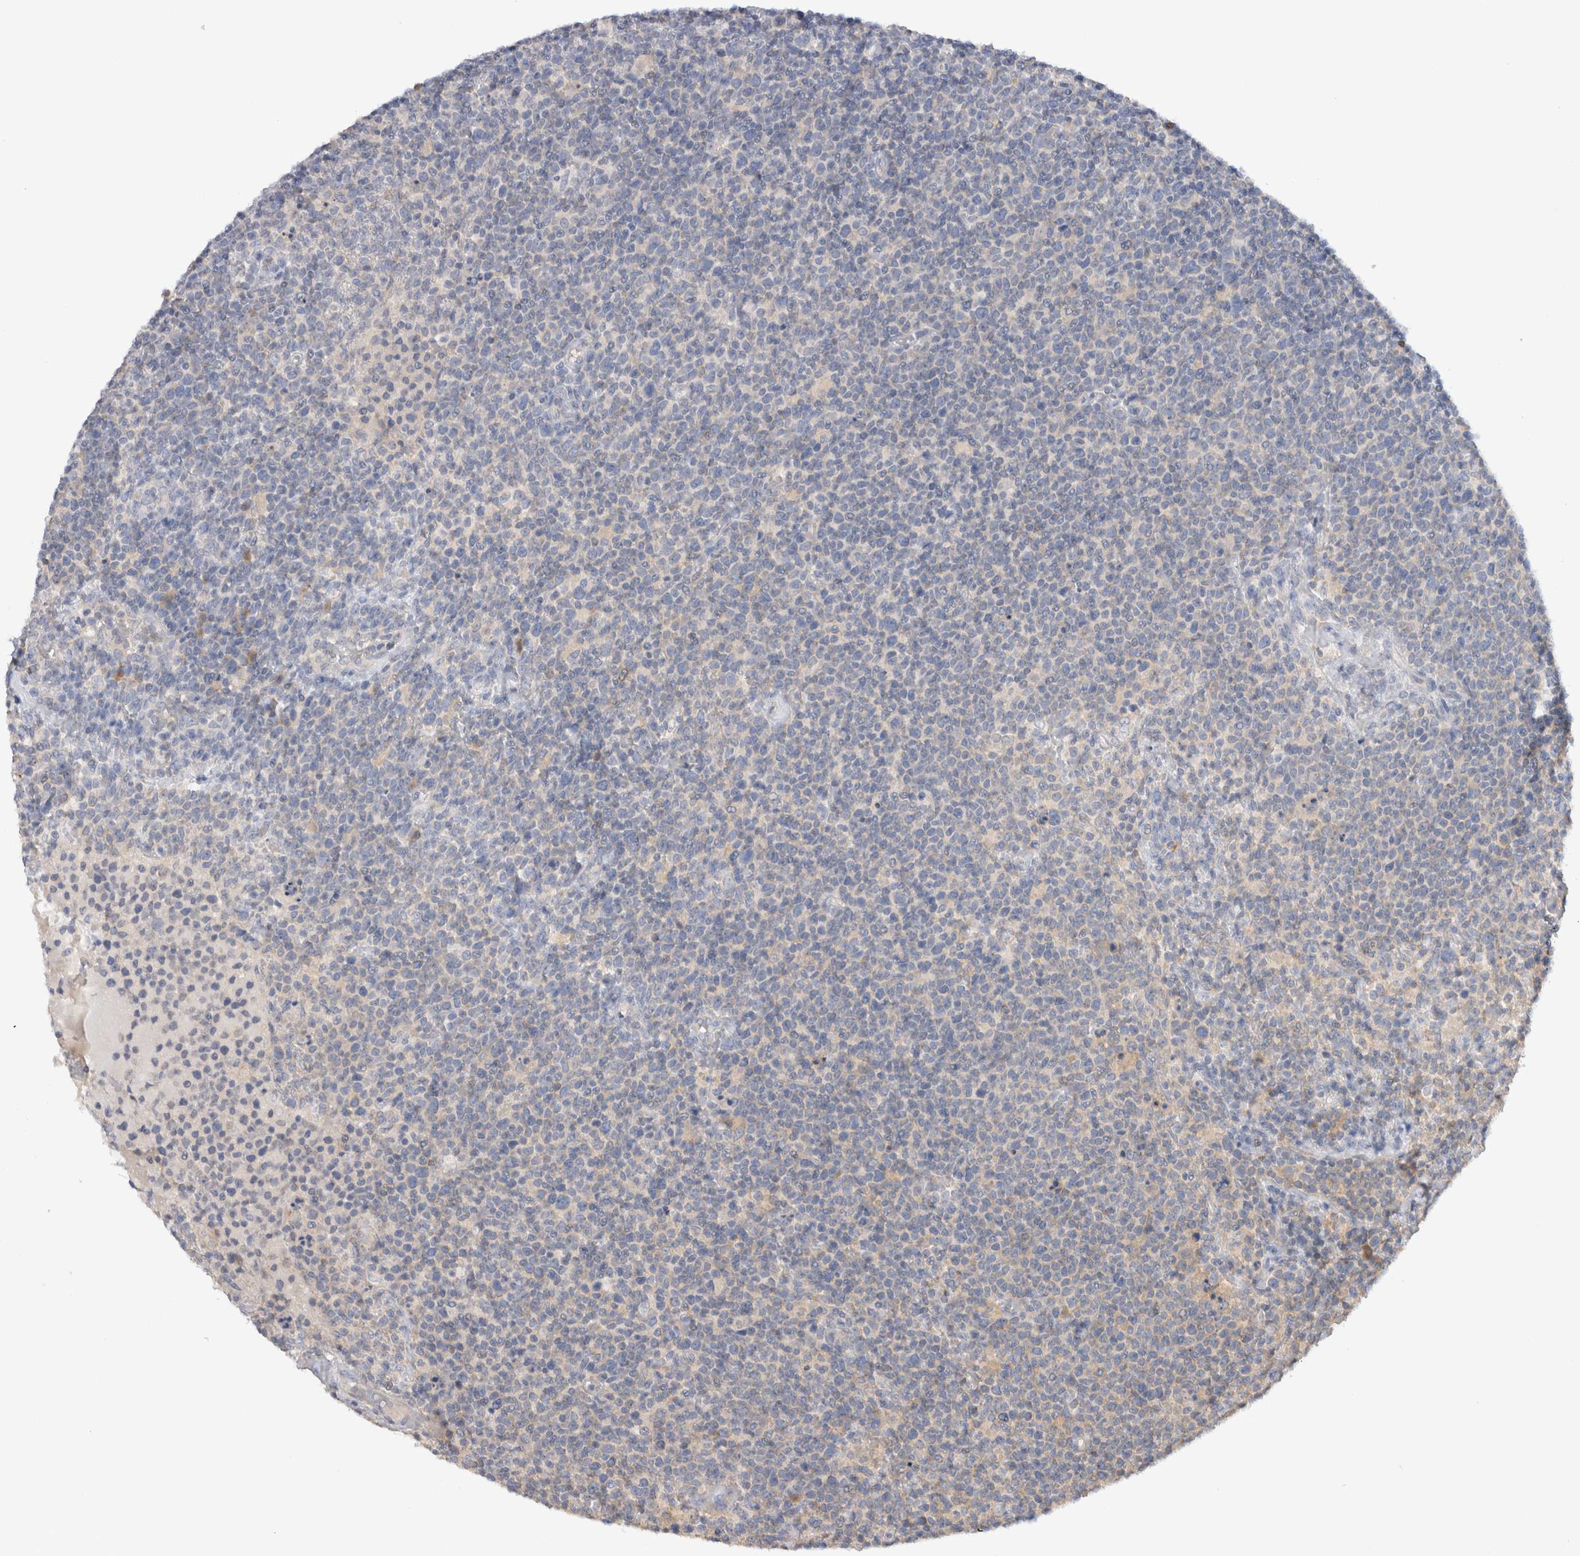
{"staining": {"intensity": "negative", "quantity": "none", "location": "none"}, "tissue": "lymphoma", "cell_type": "Tumor cells", "image_type": "cancer", "snomed": [{"axis": "morphology", "description": "Malignant lymphoma, non-Hodgkin's type, High grade"}, {"axis": "topography", "description": "Lymph node"}], "caption": "Tumor cells show no significant protein staining in lymphoma.", "gene": "GAS1", "patient": {"sex": "male", "age": 61}}